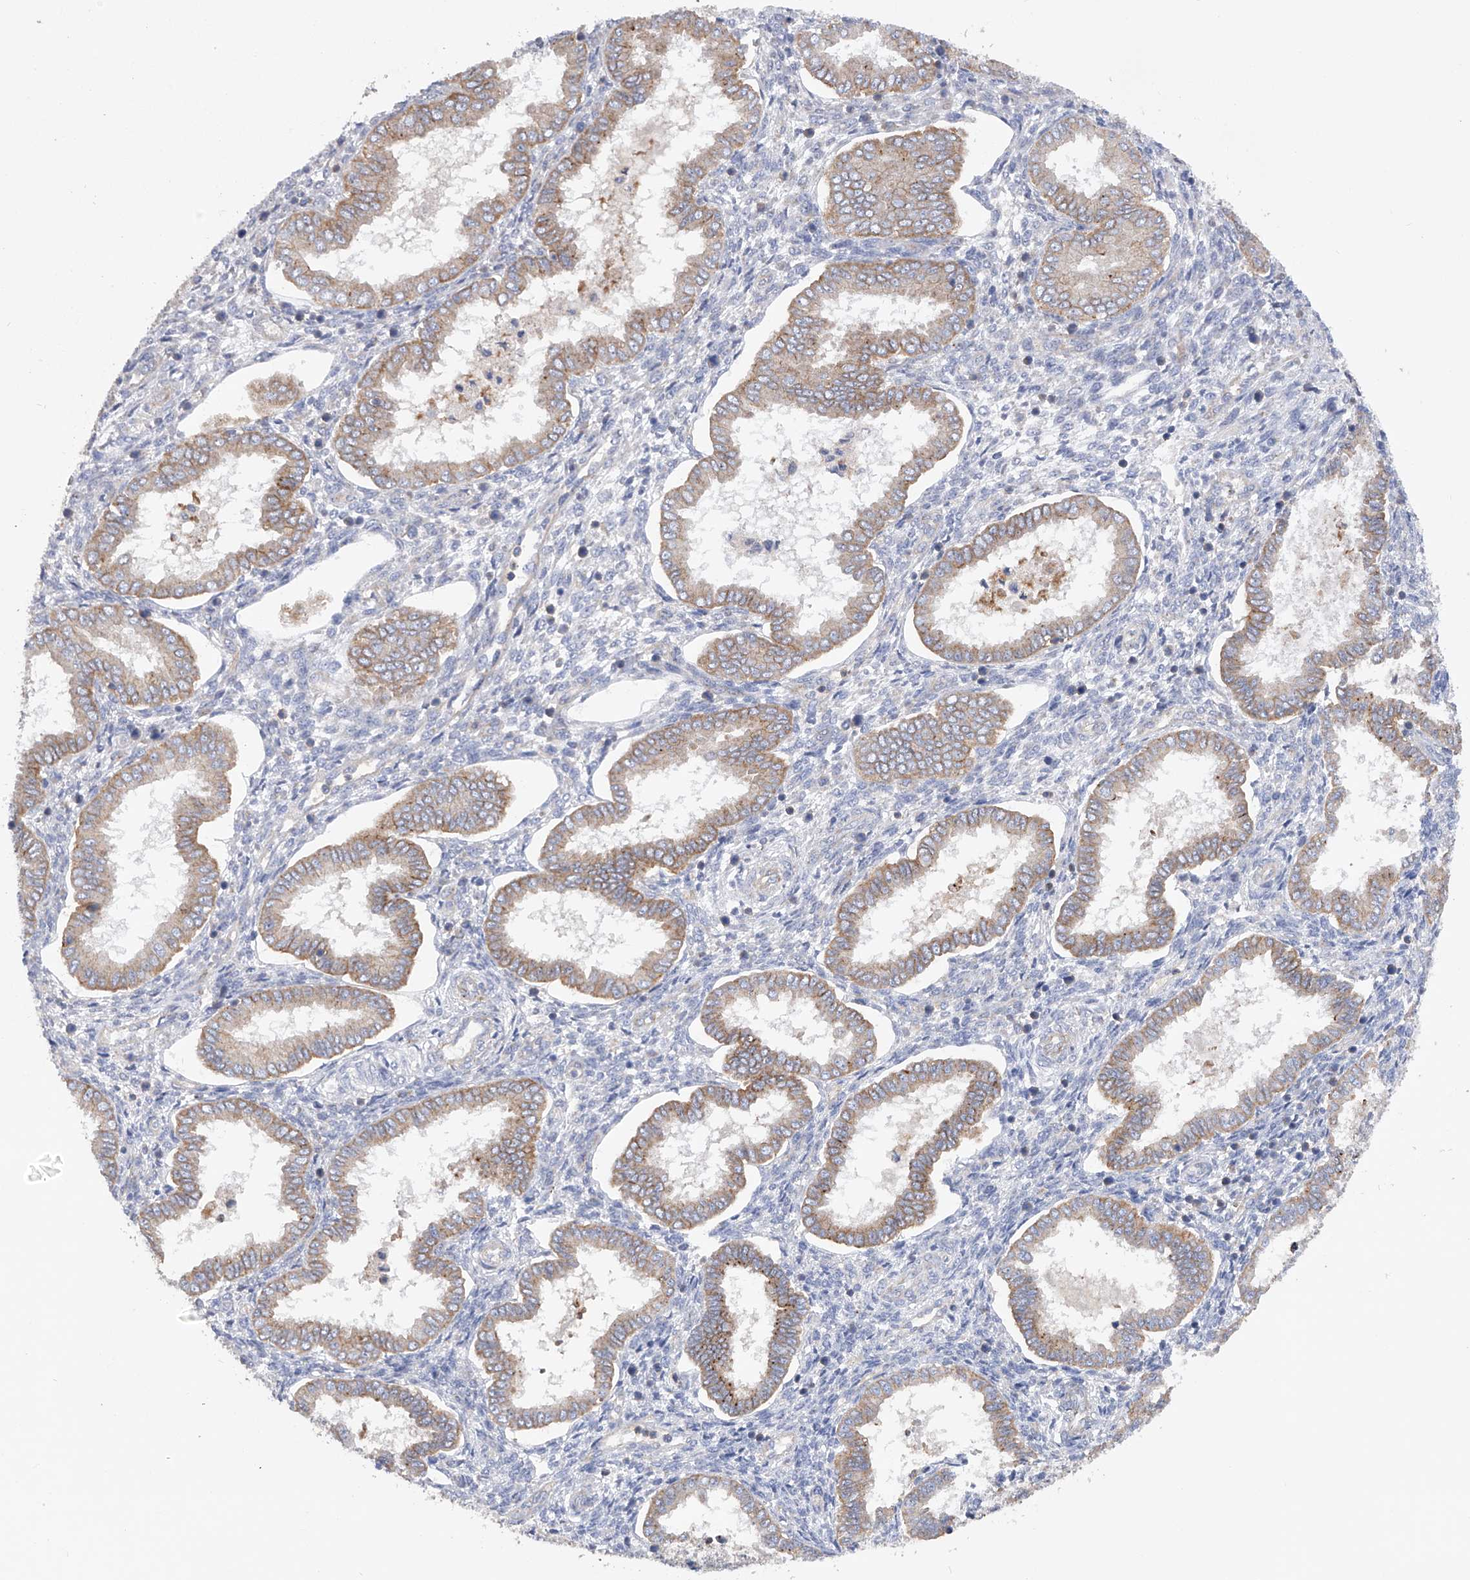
{"staining": {"intensity": "negative", "quantity": "none", "location": "none"}, "tissue": "endometrium", "cell_type": "Cells in endometrial stroma", "image_type": "normal", "snomed": [{"axis": "morphology", "description": "Normal tissue, NOS"}, {"axis": "topography", "description": "Endometrium"}], "caption": "Cells in endometrial stroma are negative for protein expression in benign human endometrium. (DAB IHC, high magnification).", "gene": "MLYCD", "patient": {"sex": "female", "age": 24}}